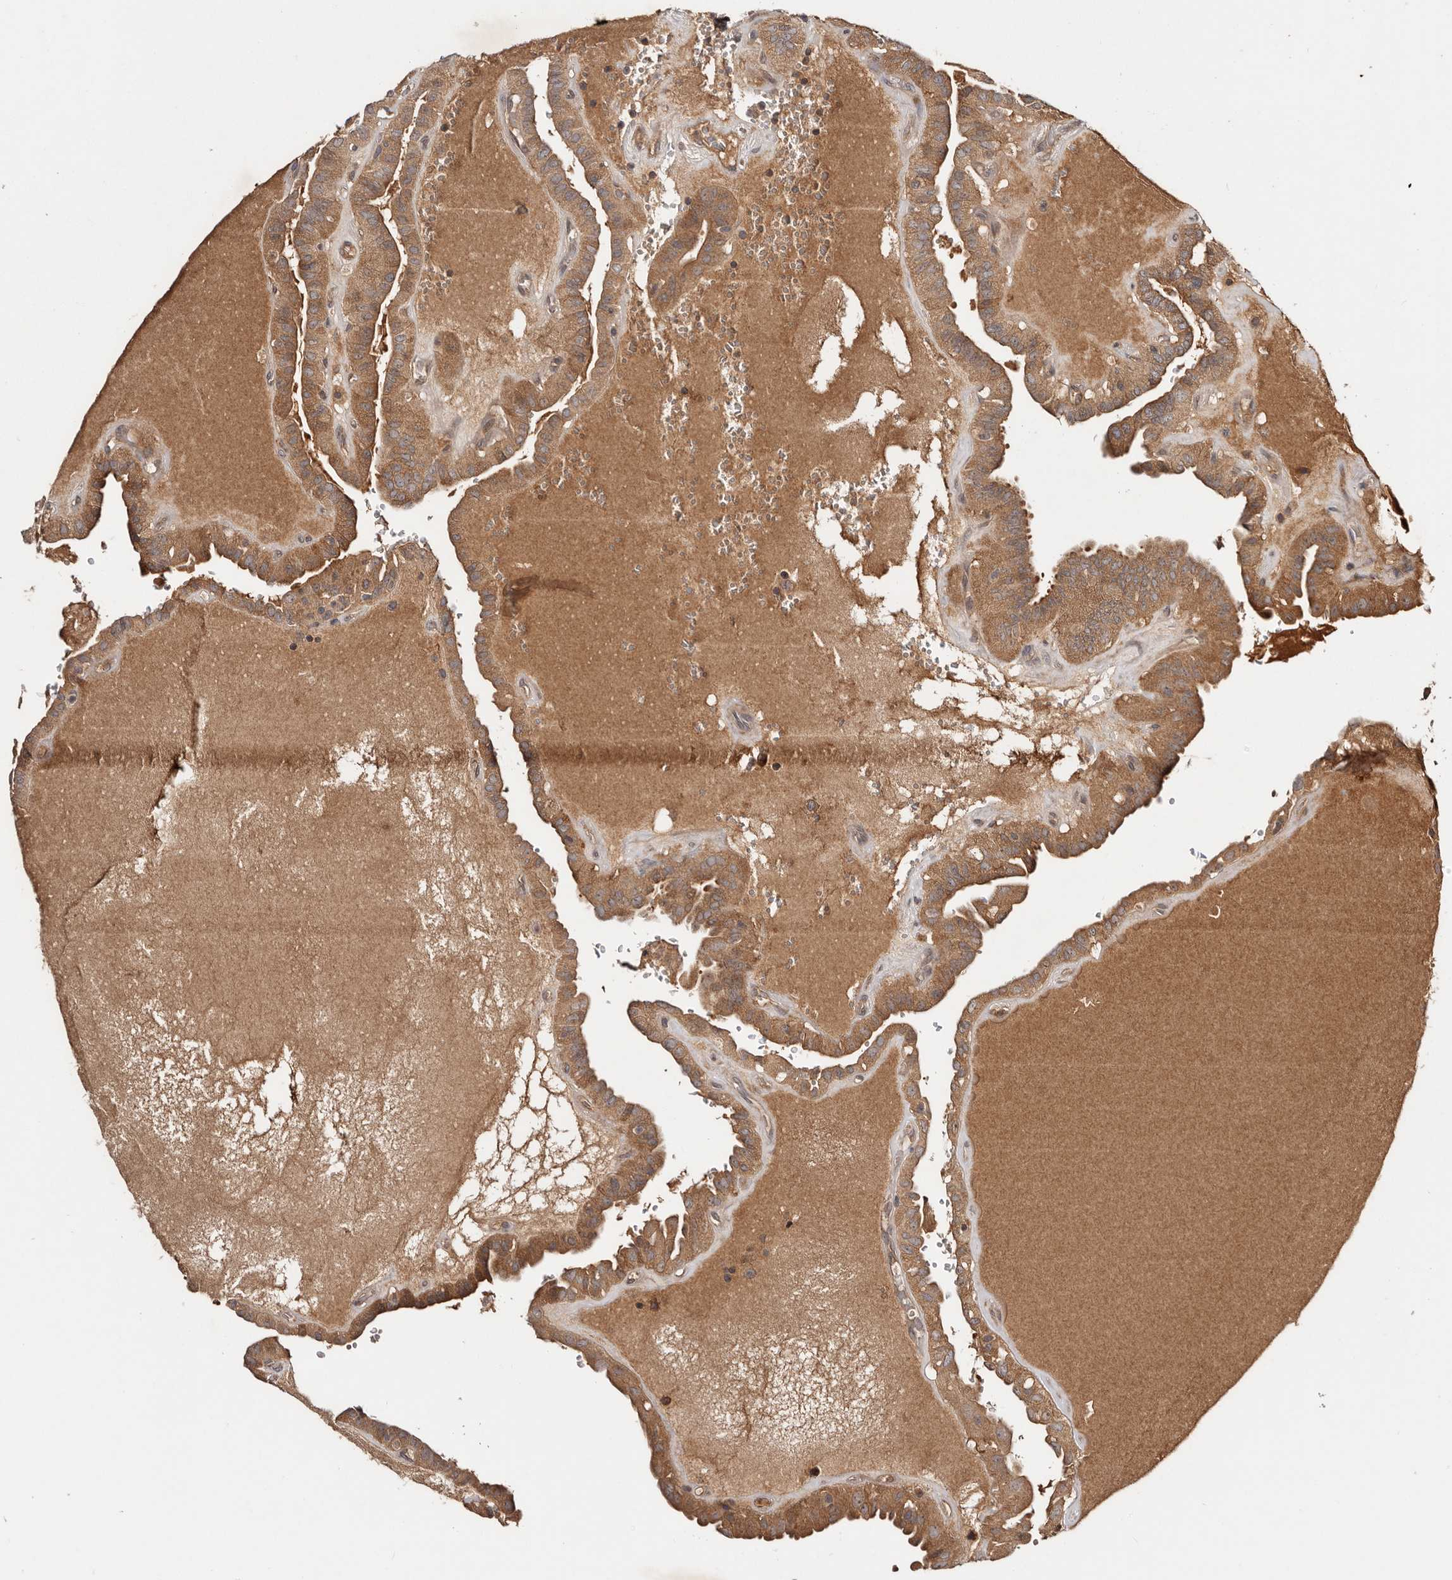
{"staining": {"intensity": "strong", "quantity": ">75%", "location": "cytoplasmic/membranous"}, "tissue": "thyroid cancer", "cell_type": "Tumor cells", "image_type": "cancer", "snomed": [{"axis": "morphology", "description": "Papillary adenocarcinoma, NOS"}, {"axis": "topography", "description": "Thyroid gland"}], "caption": "Brown immunohistochemical staining in human thyroid papillary adenocarcinoma demonstrates strong cytoplasmic/membranous staining in about >75% of tumor cells. (DAB IHC with brightfield microscopy, high magnification).", "gene": "PKIB", "patient": {"sex": "male", "age": 77}}